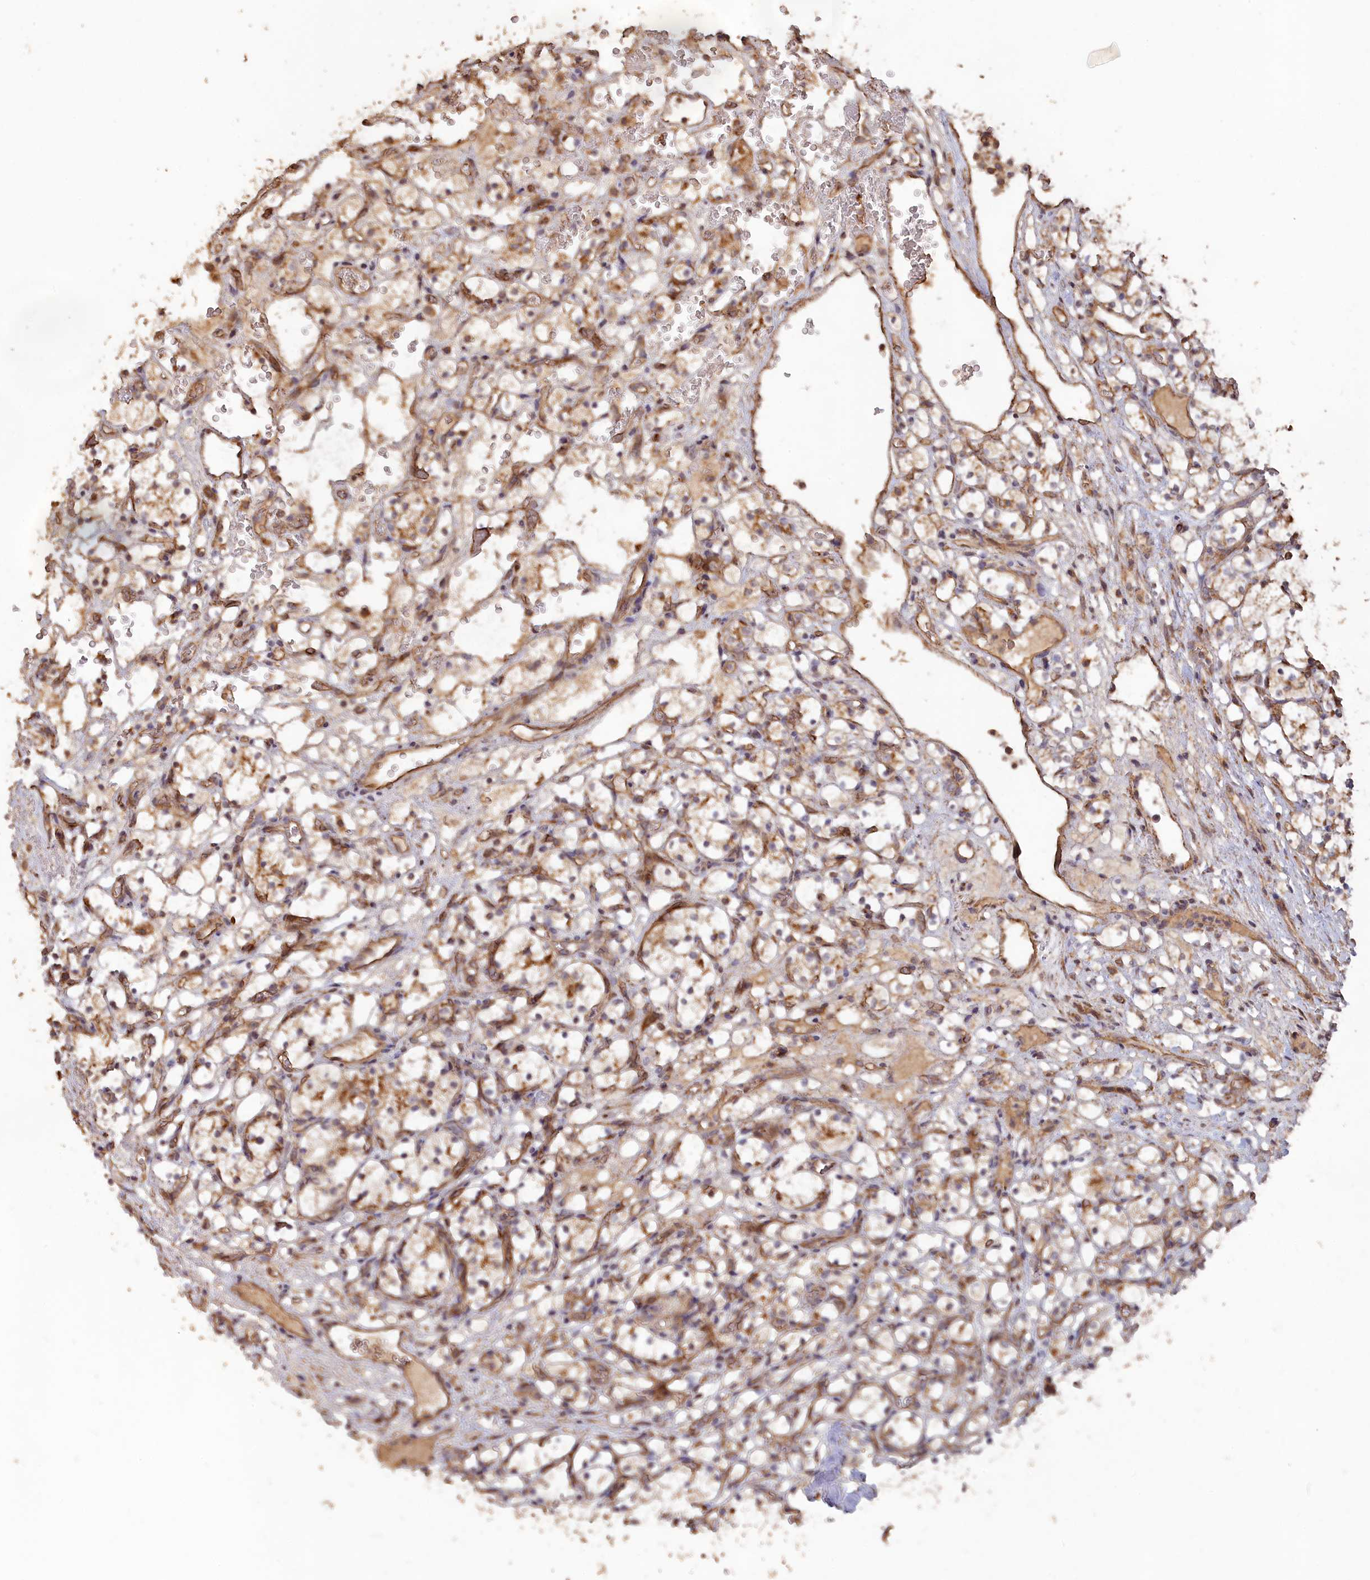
{"staining": {"intensity": "weak", "quantity": "<25%", "location": "cytoplasmic/membranous"}, "tissue": "renal cancer", "cell_type": "Tumor cells", "image_type": "cancer", "snomed": [{"axis": "morphology", "description": "Adenocarcinoma, NOS"}, {"axis": "topography", "description": "Kidney"}], "caption": "There is no significant expression in tumor cells of adenocarcinoma (renal).", "gene": "LAYN", "patient": {"sex": "female", "age": 69}}